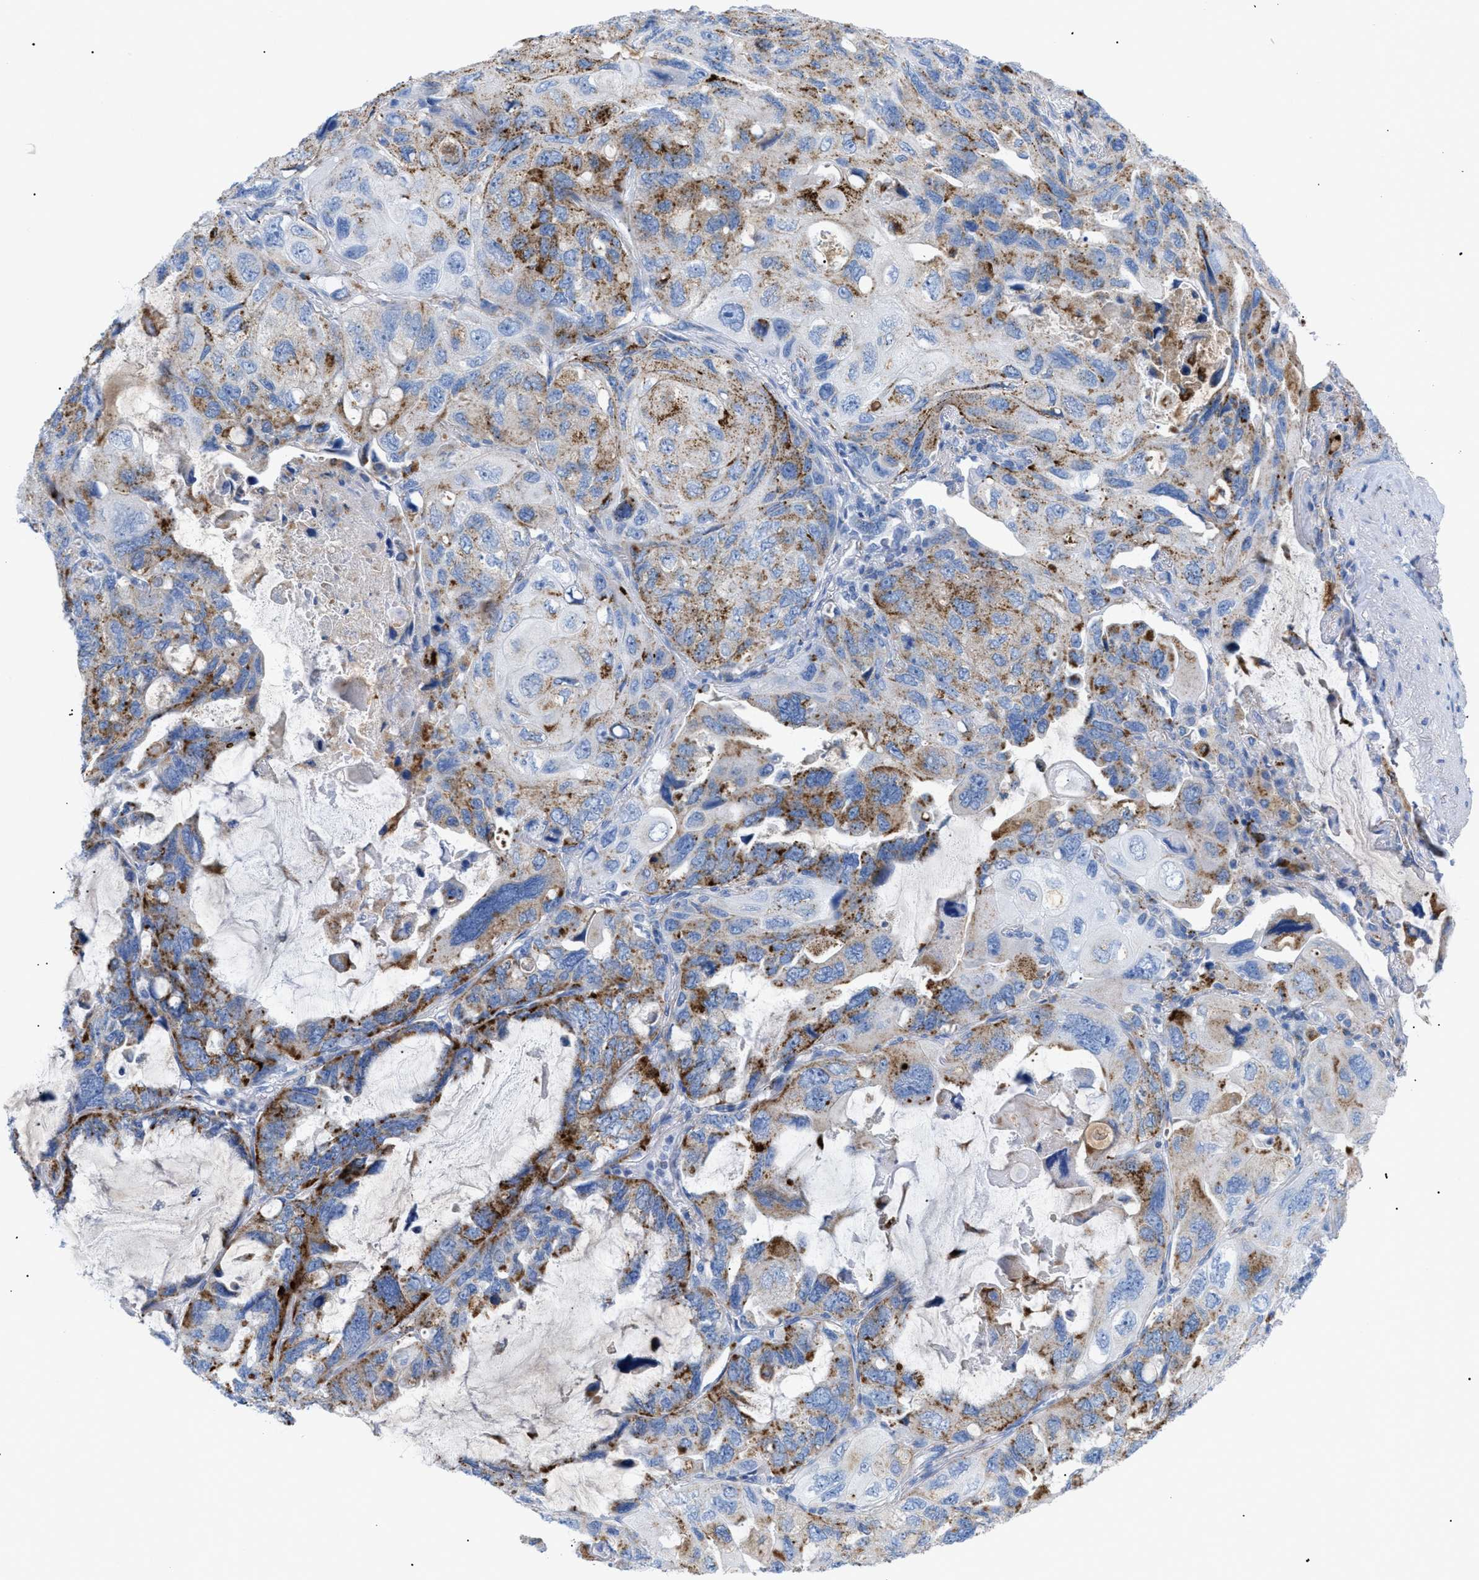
{"staining": {"intensity": "moderate", "quantity": ">75%", "location": "cytoplasmic/membranous"}, "tissue": "lung cancer", "cell_type": "Tumor cells", "image_type": "cancer", "snomed": [{"axis": "morphology", "description": "Squamous cell carcinoma, NOS"}, {"axis": "topography", "description": "Lung"}], "caption": "DAB immunohistochemical staining of lung squamous cell carcinoma displays moderate cytoplasmic/membranous protein positivity in approximately >75% of tumor cells. The staining was performed using DAB (3,3'-diaminobenzidine), with brown indicating positive protein expression. Nuclei are stained blue with hematoxylin.", "gene": "DRAM2", "patient": {"sex": "female", "age": 73}}